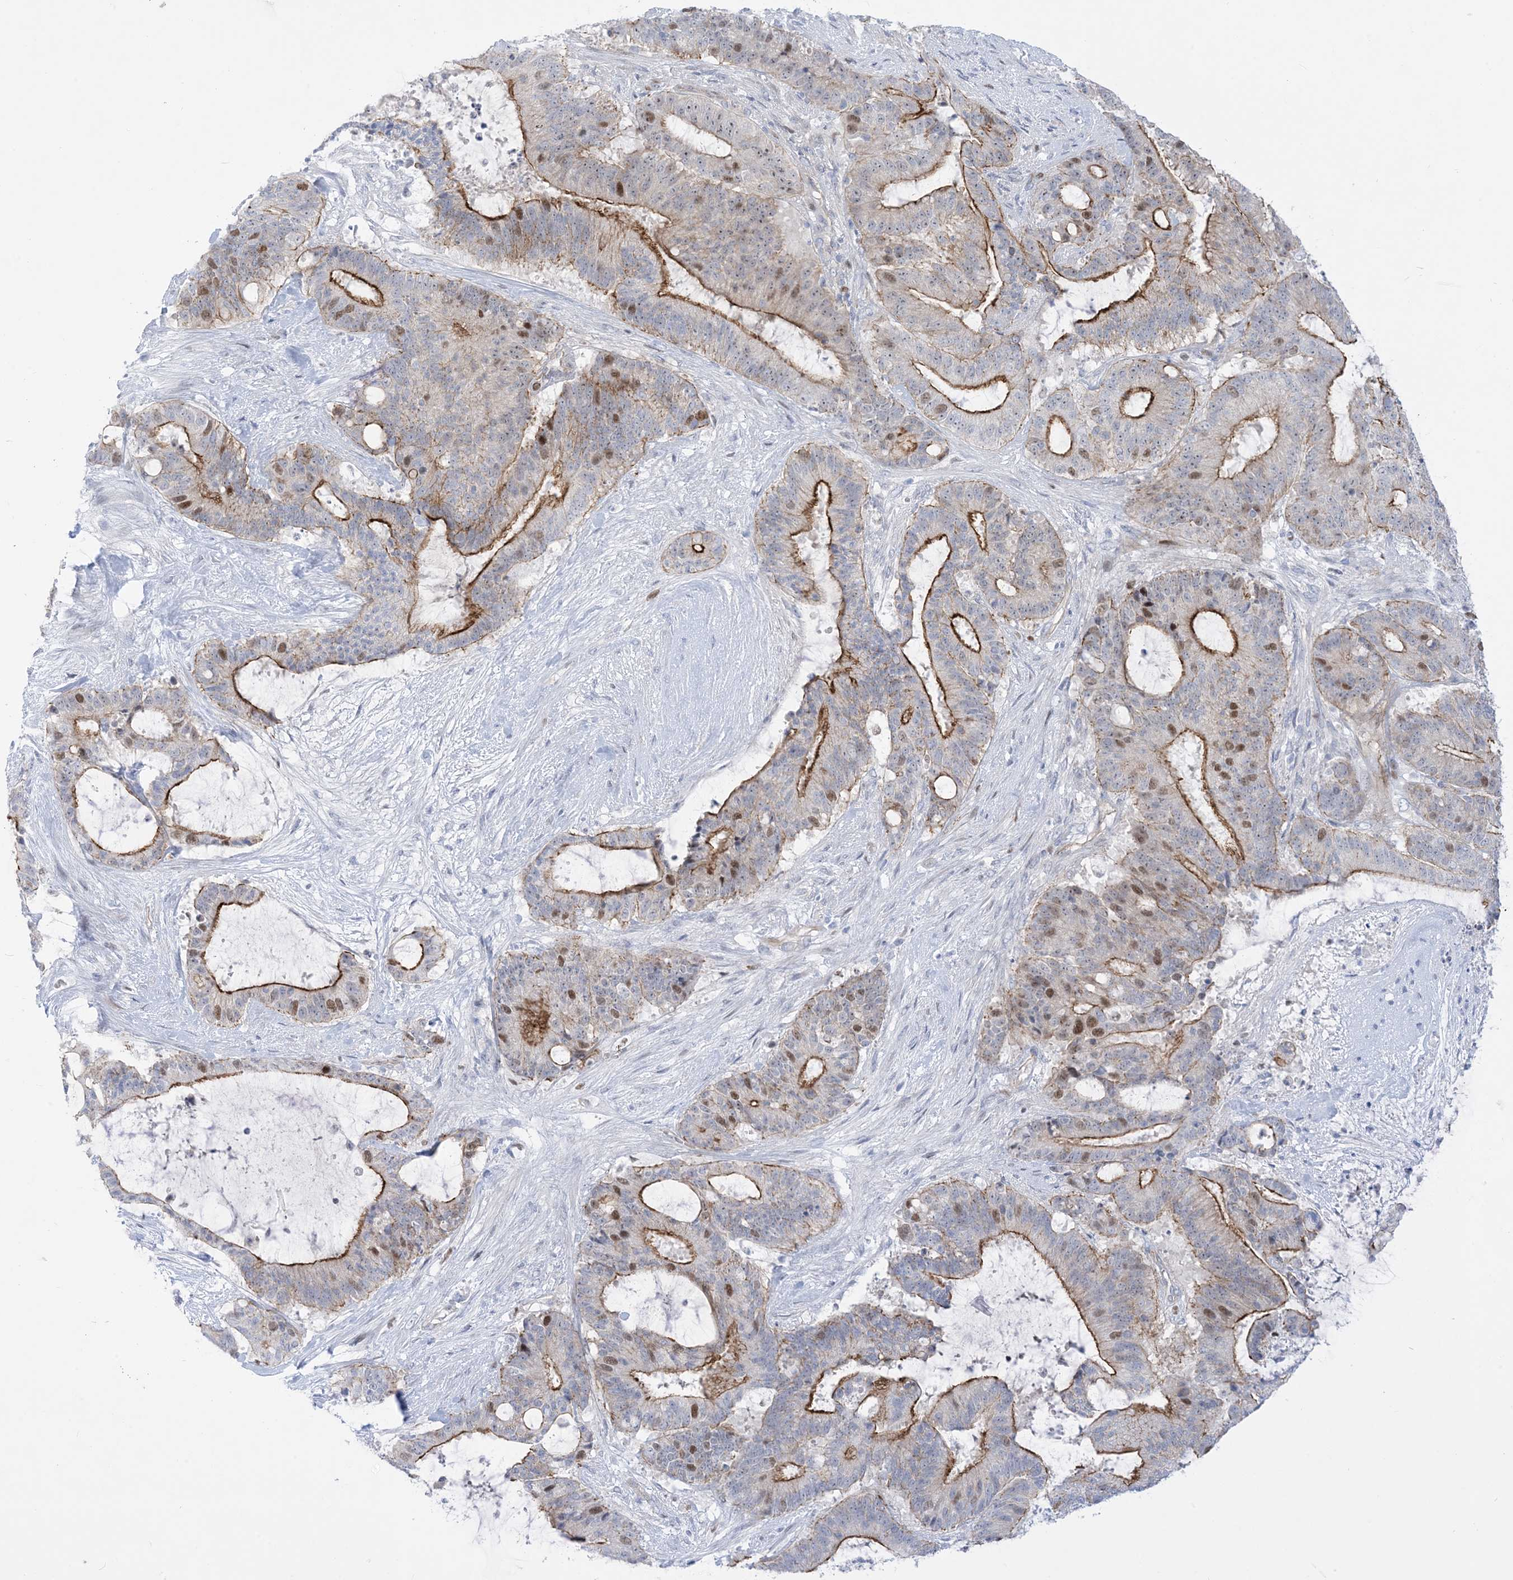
{"staining": {"intensity": "moderate", "quantity": "25%-75%", "location": "cytoplasmic/membranous,nuclear"}, "tissue": "liver cancer", "cell_type": "Tumor cells", "image_type": "cancer", "snomed": [{"axis": "morphology", "description": "Normal tissue, NOS"}, {"axis": "morphology", "description": "Cholangiocarcinoma"}, {"axis": "topography", "description": "Liver"}, {"axis": "topography", "description": "Peripheral nerve tissue"}], "caption": "This micrograph shows immunohistochemistry (IHC) staining of human cholangiocarcinoma (liver), with medium moderate cytoplasmic/membranous and nuclear expression in about 25%-75% of tumor cells.", "gene": "MARS2", "patient": {"sex": "female", "age": 73}}